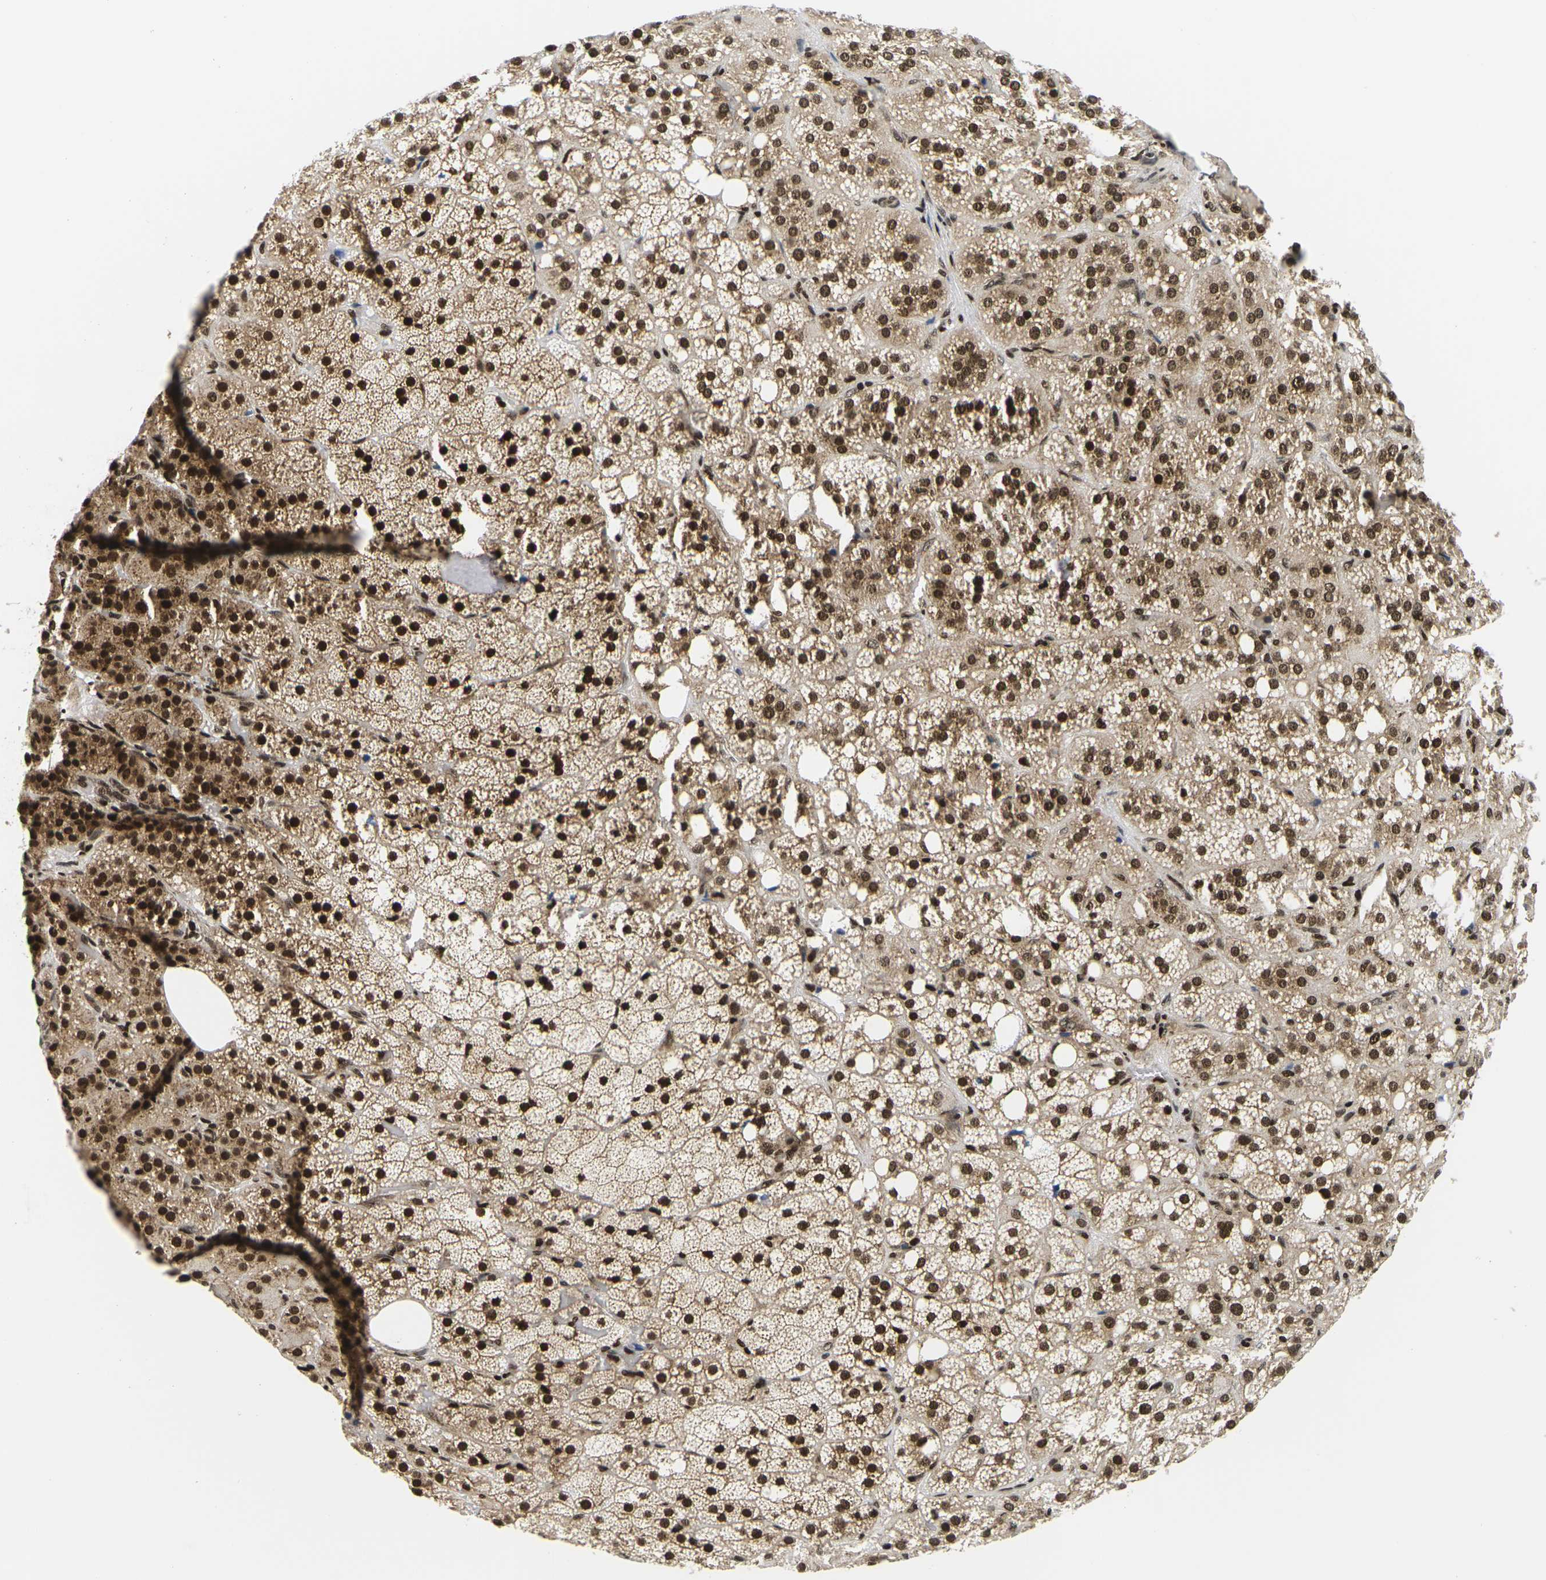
{"staining": {"intensity": "strong", "quantity": ">75%", "location": "cytoplasmic/membranous,nuclear"}, "tissue": "adrenal gland", "cell_type": "Glandular cells", "image_type": "normal", "snomed": [{"axis": "morphology", "description": "Normal tissue, NOS"}, {"axis": "topography", "description": "Adrenal gland"}], "caption": "The image reveals a brown stain indicating the presence of a protein in the cytoplasmic/membranous,nuclear of glandular cells in adrenal gland.", "gene": "CELF1", "patient": {"sex": "female", "age": 59}}